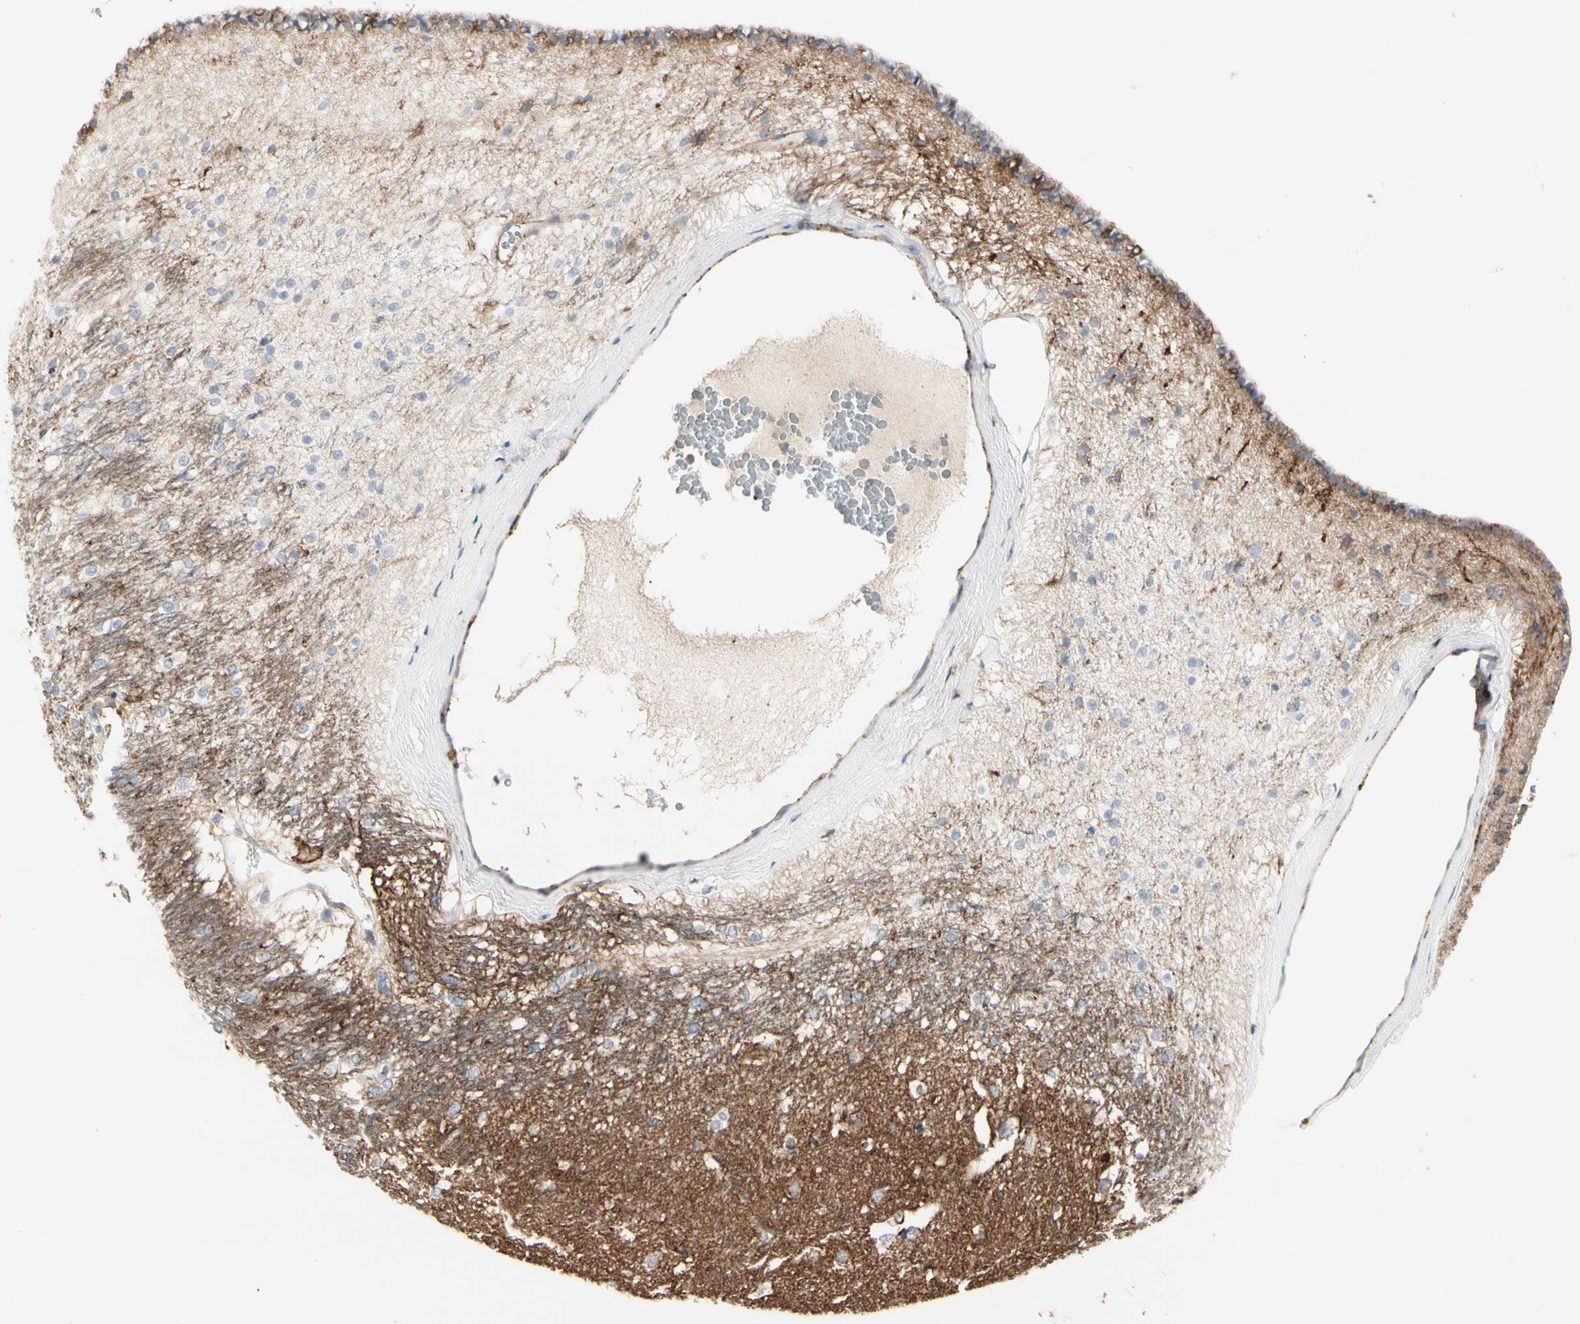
{"staining": {"intensity": "weak", "quantity": "<25%", "location": "cytoplasmic/membranous"}, "tissue": "hippocampus", "cell_type": "Glial cells", "image_type": "normal", "snomed": [{"axis": "morphology", "description": "Normal tissue, NOS"}, {"axis": "topography", "description": "Hippocampus"}], "caption": "A photomicrograph of hippocampus stained for a protein exhibits no brown staining in glial cells.", "gene": "CLEC2B", "patient": {"sex": "female", "age": 19}}